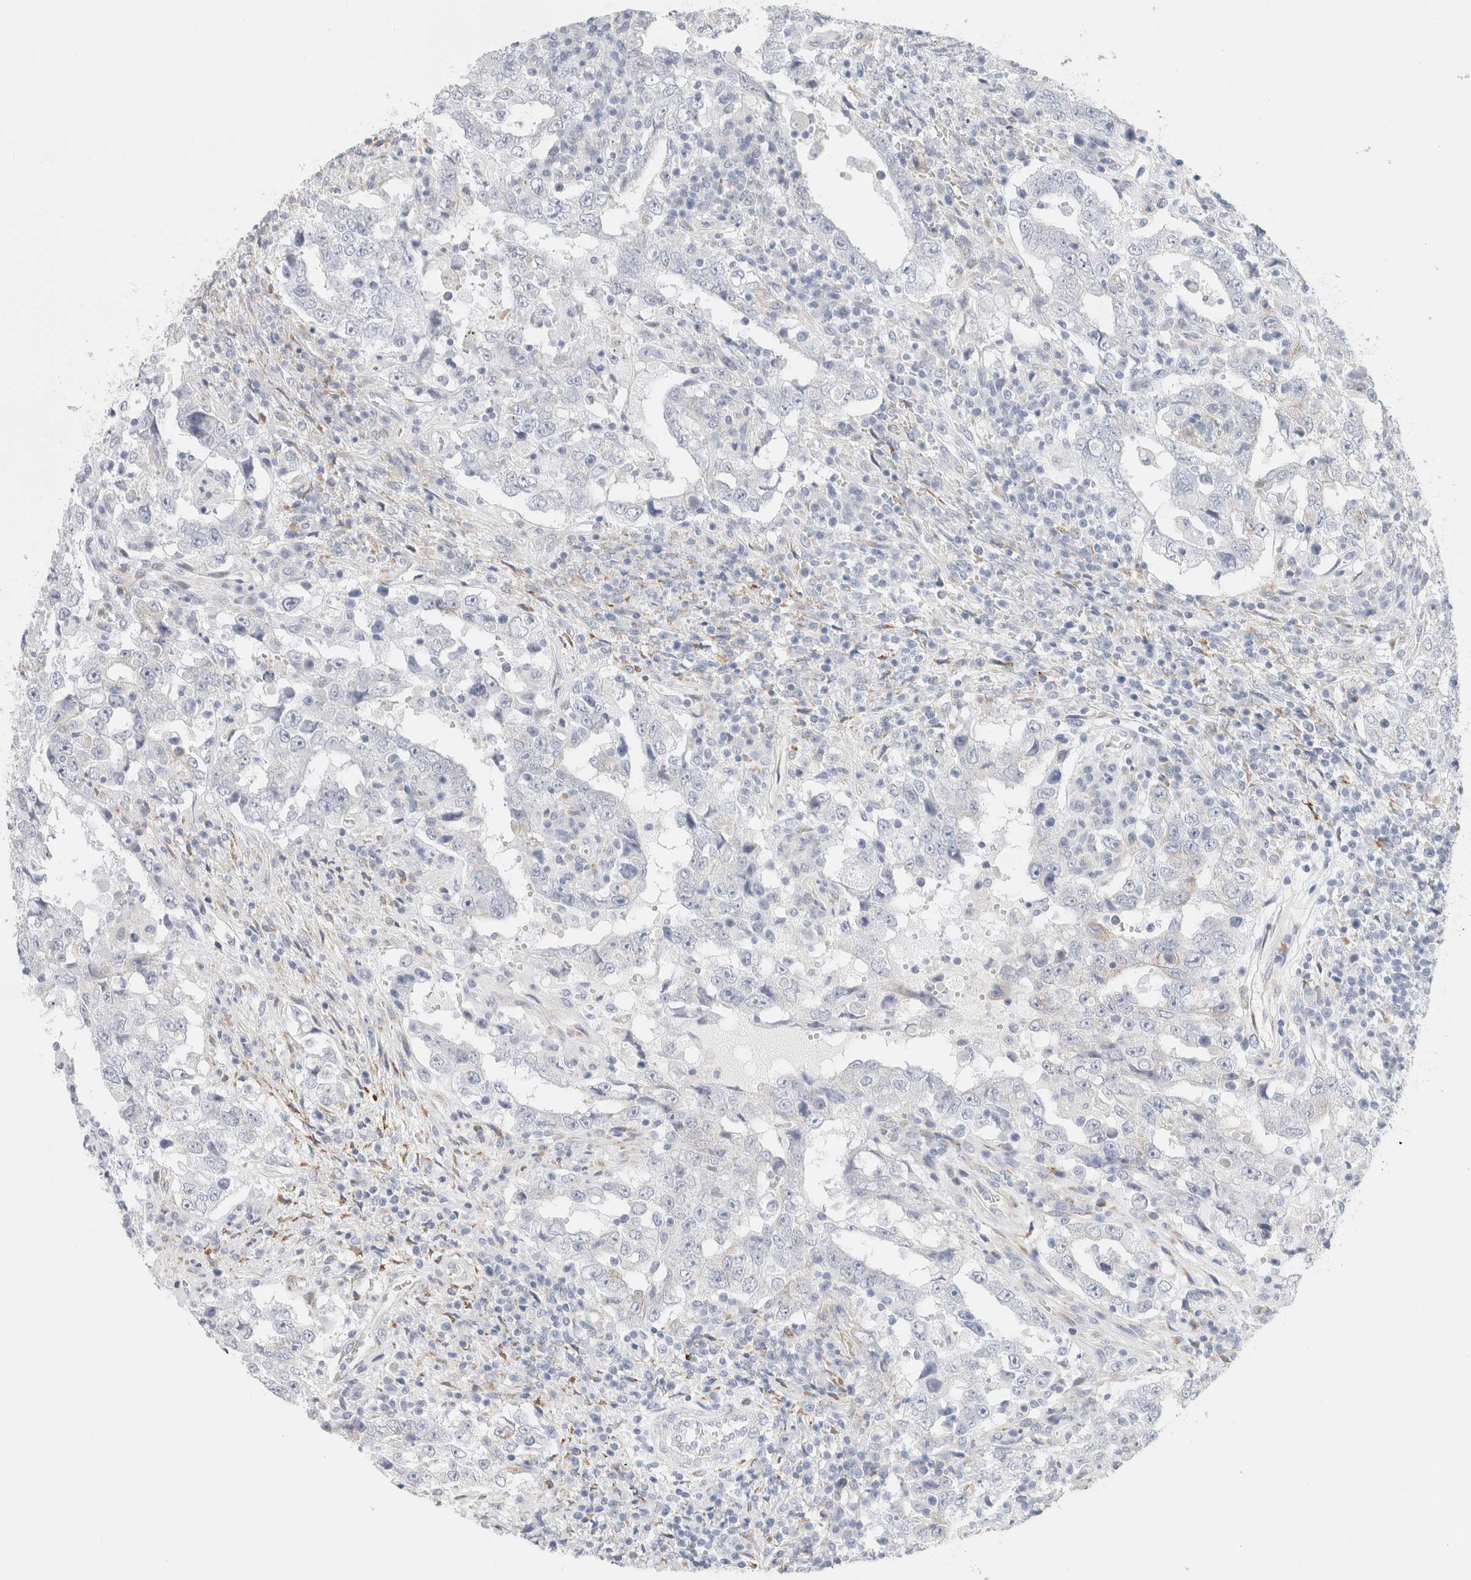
{"staining": {"intensity": "negative", "quantity": "none", "location": "none"}, "tissue": "testis cancer", "cell_type": "Tumor cells", "image_type": "cancer", "snomed": [{"axis": "morphology", "description": "Carcinoma, Embryonal, NOS"}, {"axis": "topography", "description": "Testis"}], "caption": "This is a photomicrograph of IHC staining of testis cancer (embryonal carcinoma), which shows no staining in tumor cells.", "gene": "RTN4", "patient": {"sex": "male", "age": 26}}